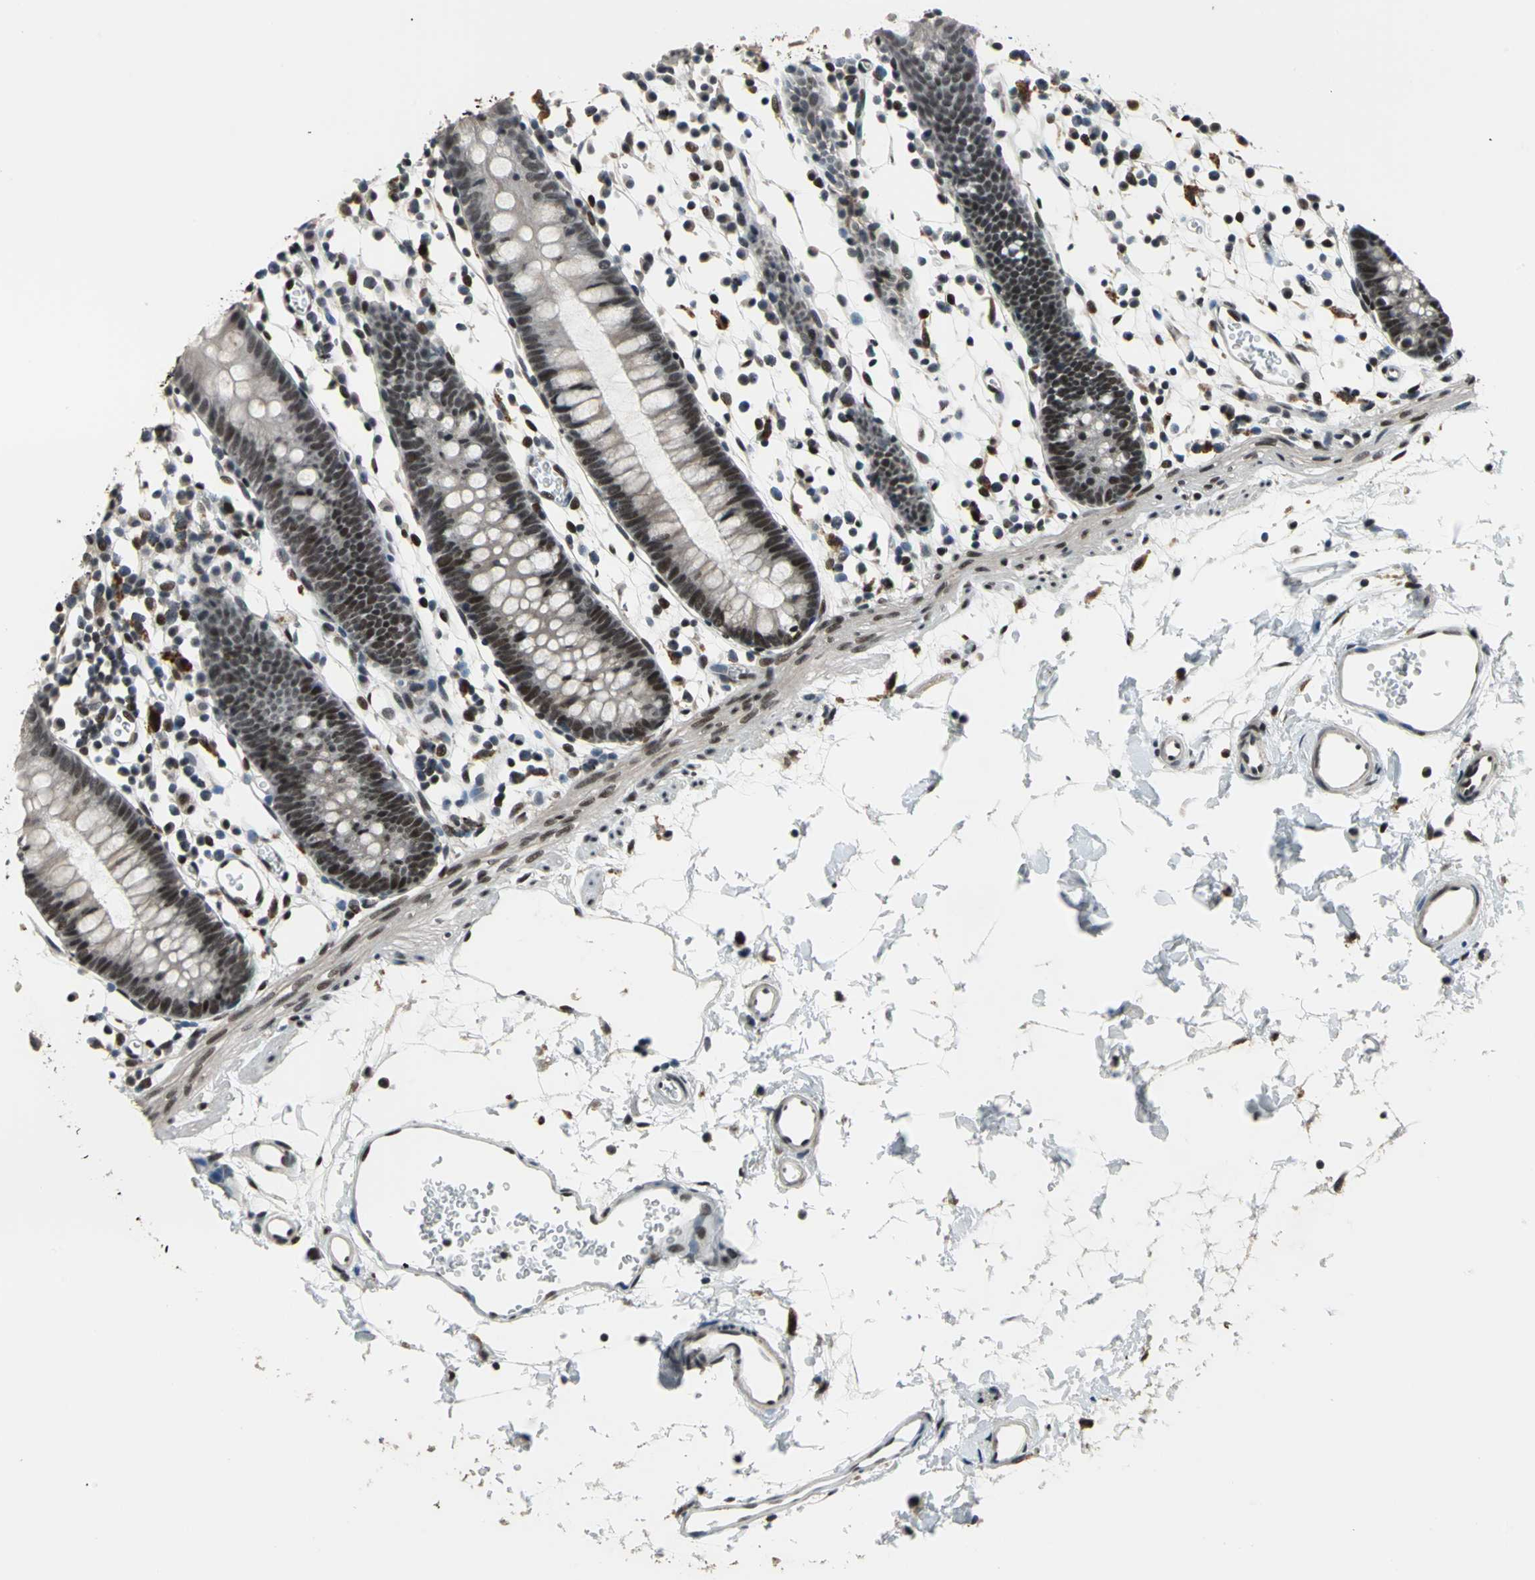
{"staining": {"intensity": "weak", "quantity": "25%-75%", "location": "cytoplasmic/membranous"}, "tissue": "colon", "cell_type": "Endothelial cells", "image_type": "normal", "snomed": [{"axis": "morphology", "description": "Normal tissue, NOS"}, {"axis": "topography", "description": "Colon"}], "caption": "Endothelial cells exhibit low levels of weak cytoplasmic/membranous positivity in about 25%-75% of cells in unremarkable colon. Immunohistochemistry (ihc) stains the protein in brown and the nuclei are stained blue.", "gene": "ELF2", "patient": {"sex": "male", "age": 14}}